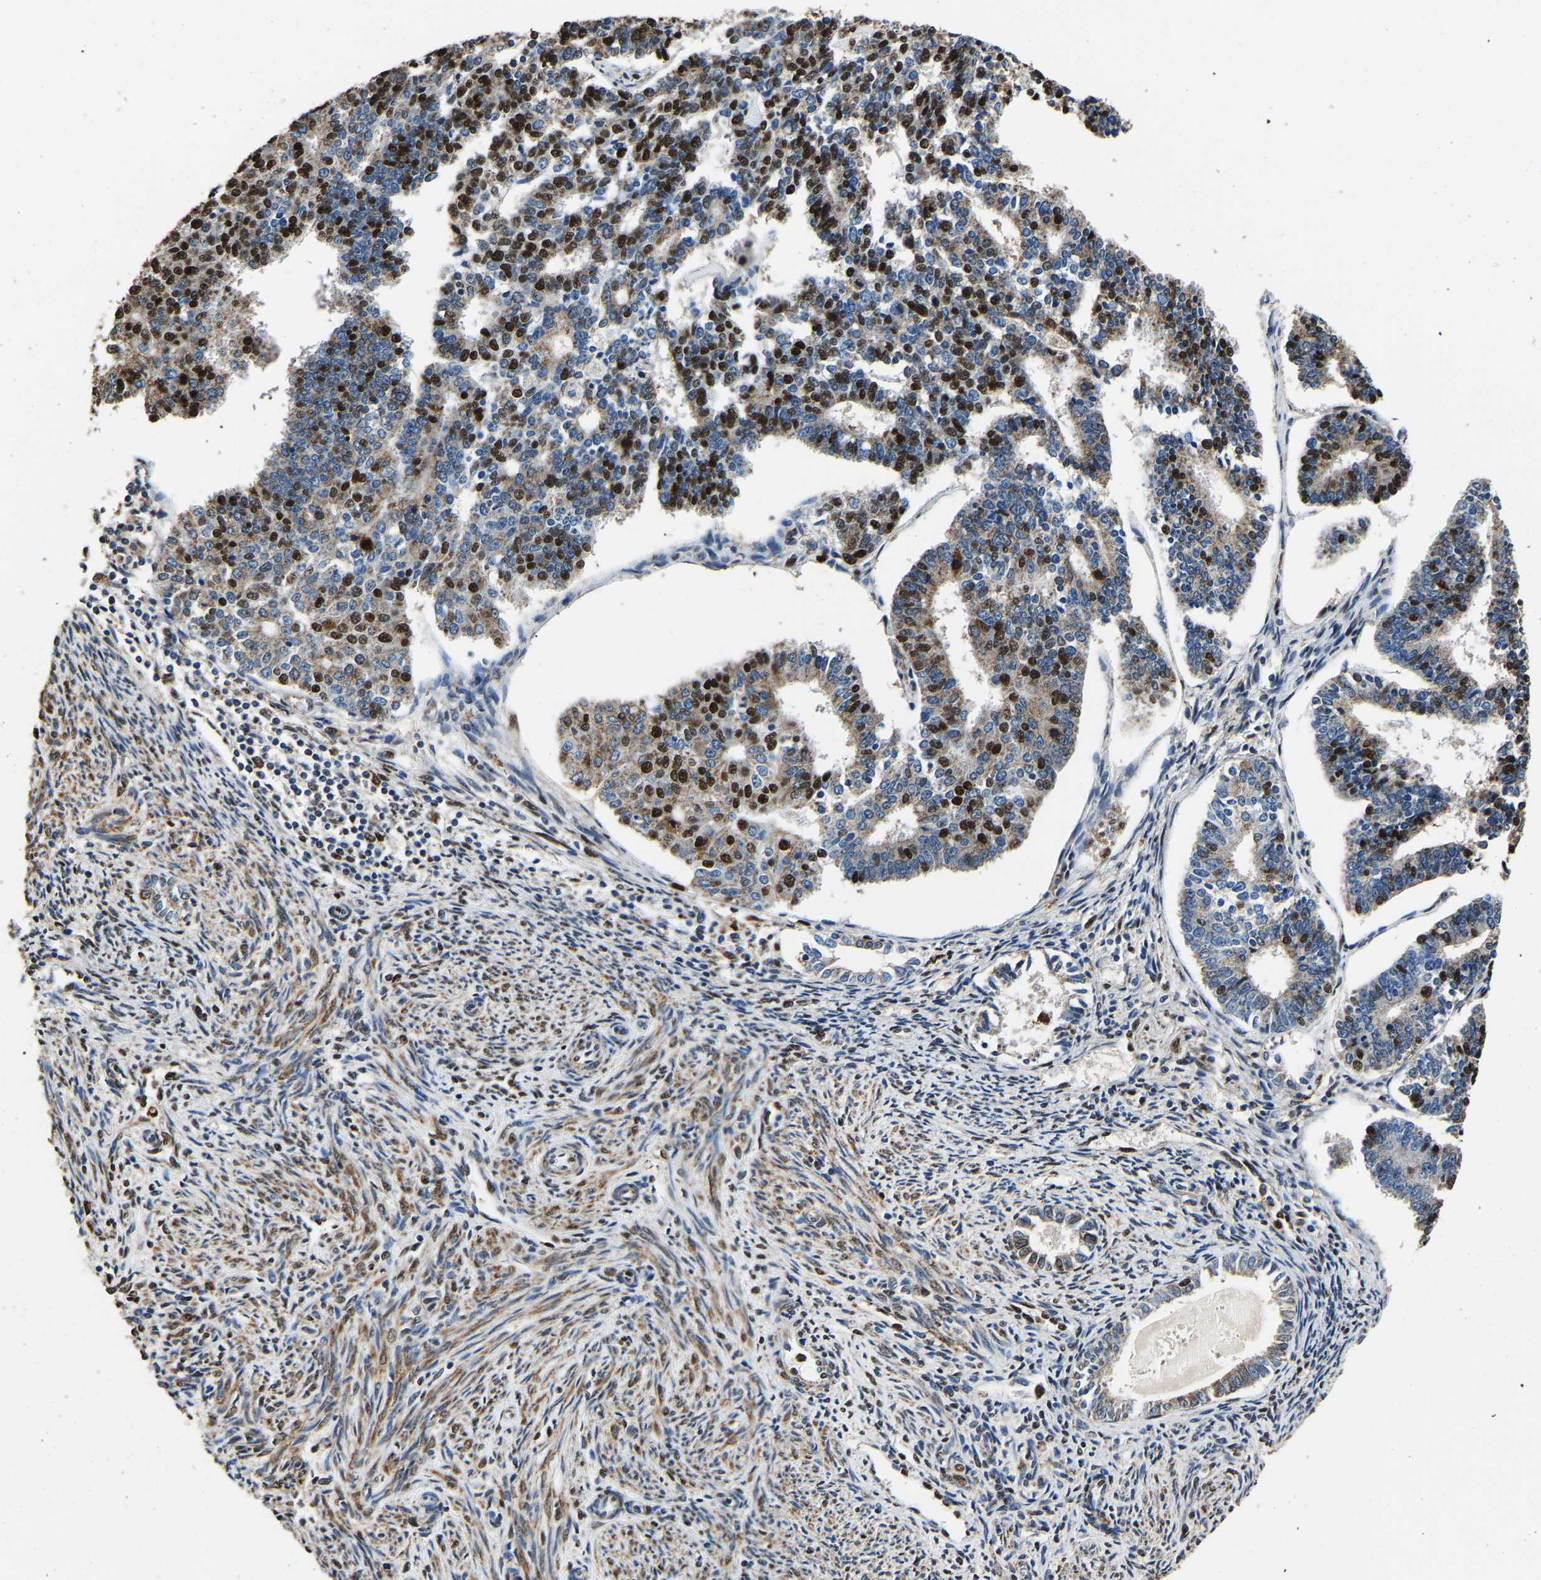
{"staining": {"intensity": "strong", "quantity": ">75%", "location": "cytoplasmic/membranous,nuclear"}, "tissue": "endometrial cancer", "cell_type": "Tumor cells", "image_type": "cancer", "snomed": [{"axis": "morphology", "description": "Adenocarcinoma, NOS"}, {"axis": "topography", "description": "Endometrium"}], "caption": "Immunohistochemistry (IHC) of endometrial cancer (adenocarcinoma) demonstrates high levels of strong cytoplasmic/membranous and nuclear staining in approximately >75% of tumor cells.", "gene": "SAFB", "patient": {"sex": "female", "age": 70}}